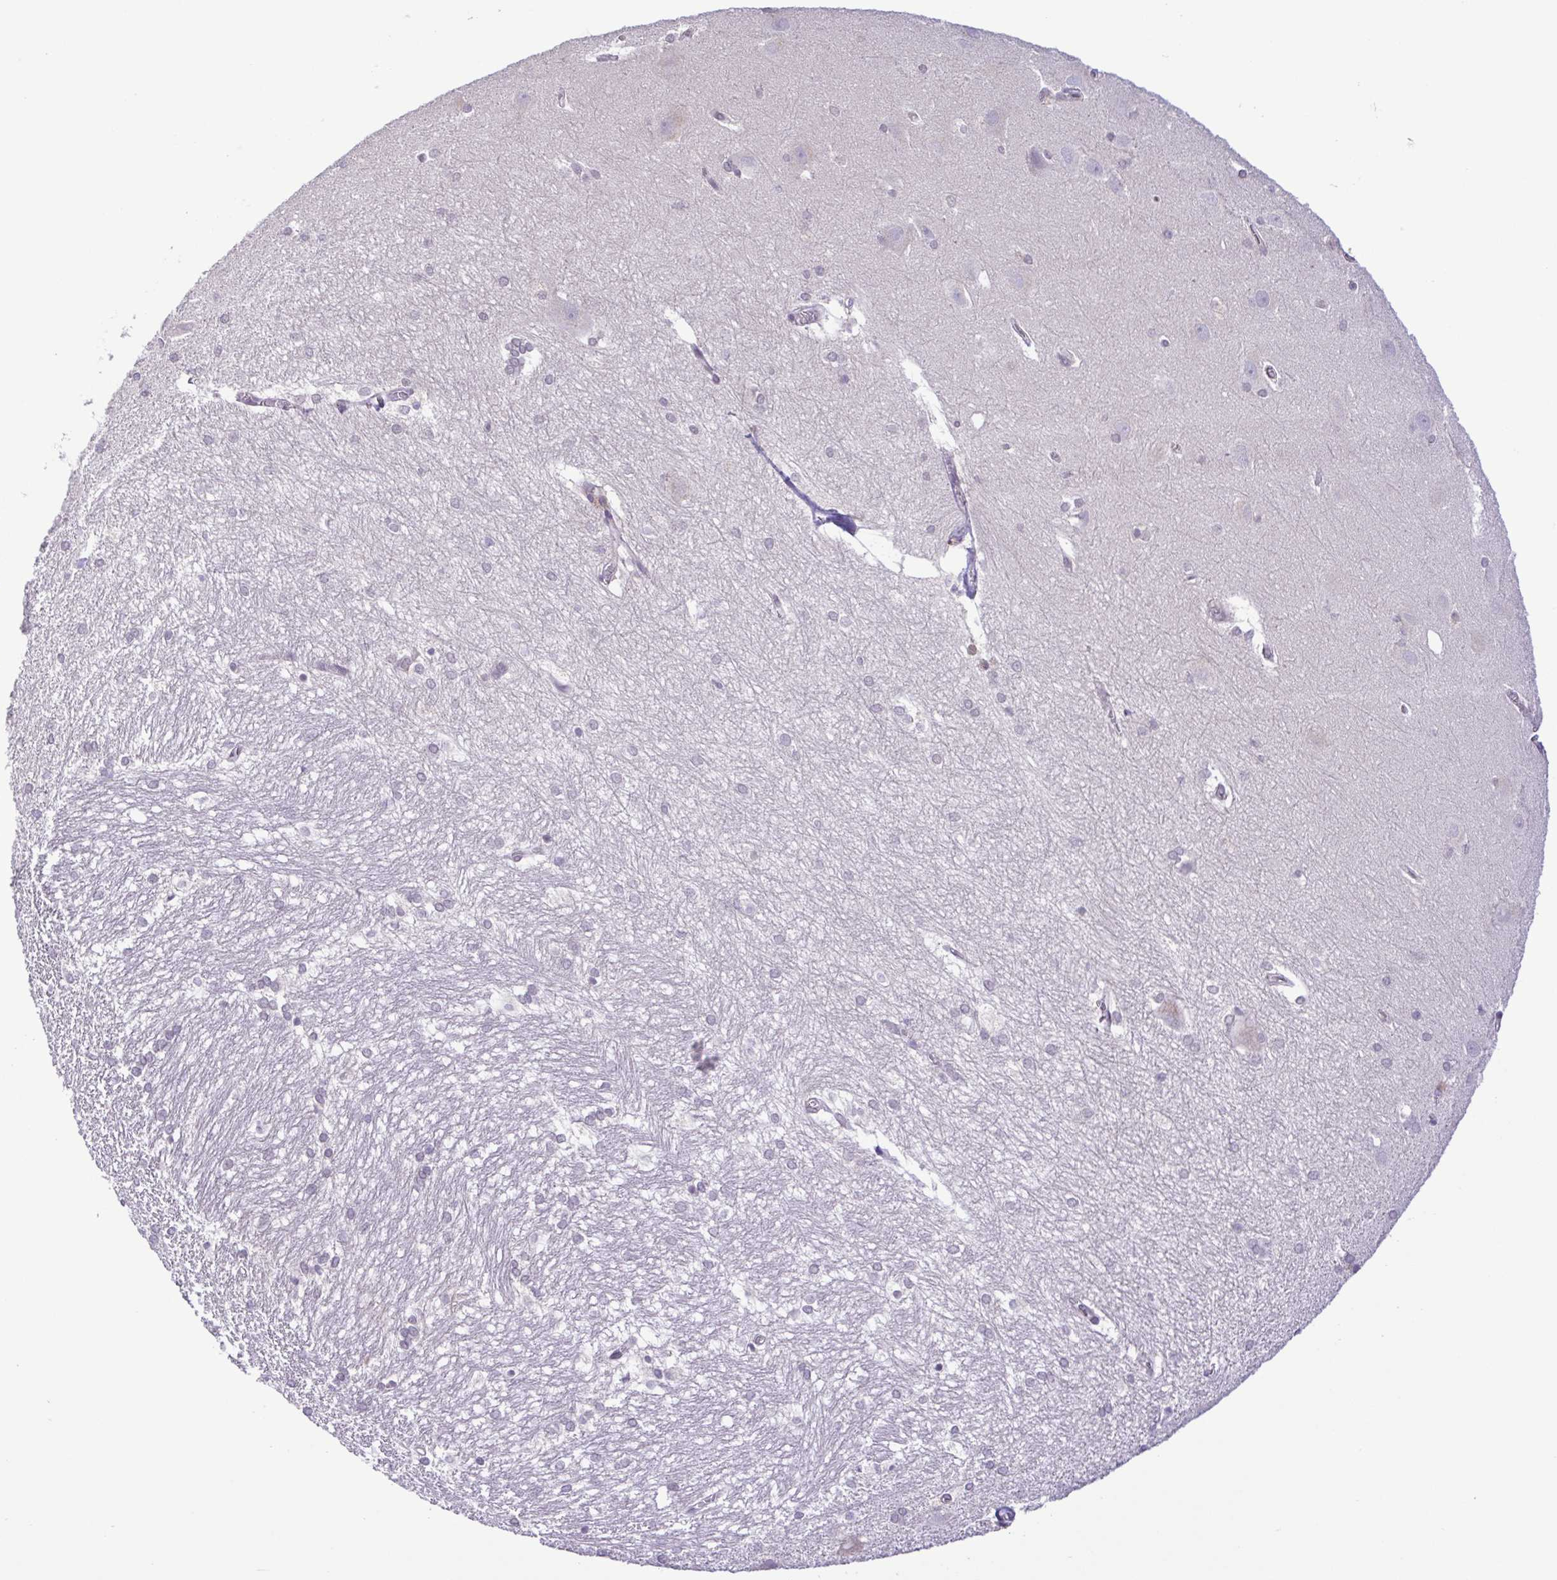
{"staining": {"intensity": "negative", "quantity": "none", "location": "none"}, "tissue": "hippocampus", "cell_type": "Glial cells", "image_type": "normal", "snomed": [{"axis": "morphology", "description": "Normal tissue, NOS"}, {"axis": "topography", "description": "Cerebral cortex"}, {"axis": "topography", "description": "Hippocampus"}], "caption": "Immunohistochemical staining of normal human hippocampus demonstrates no significant staining in glial cells.", "gene": "IL1RN", "patient": {"sex": "female", "age": 19}}